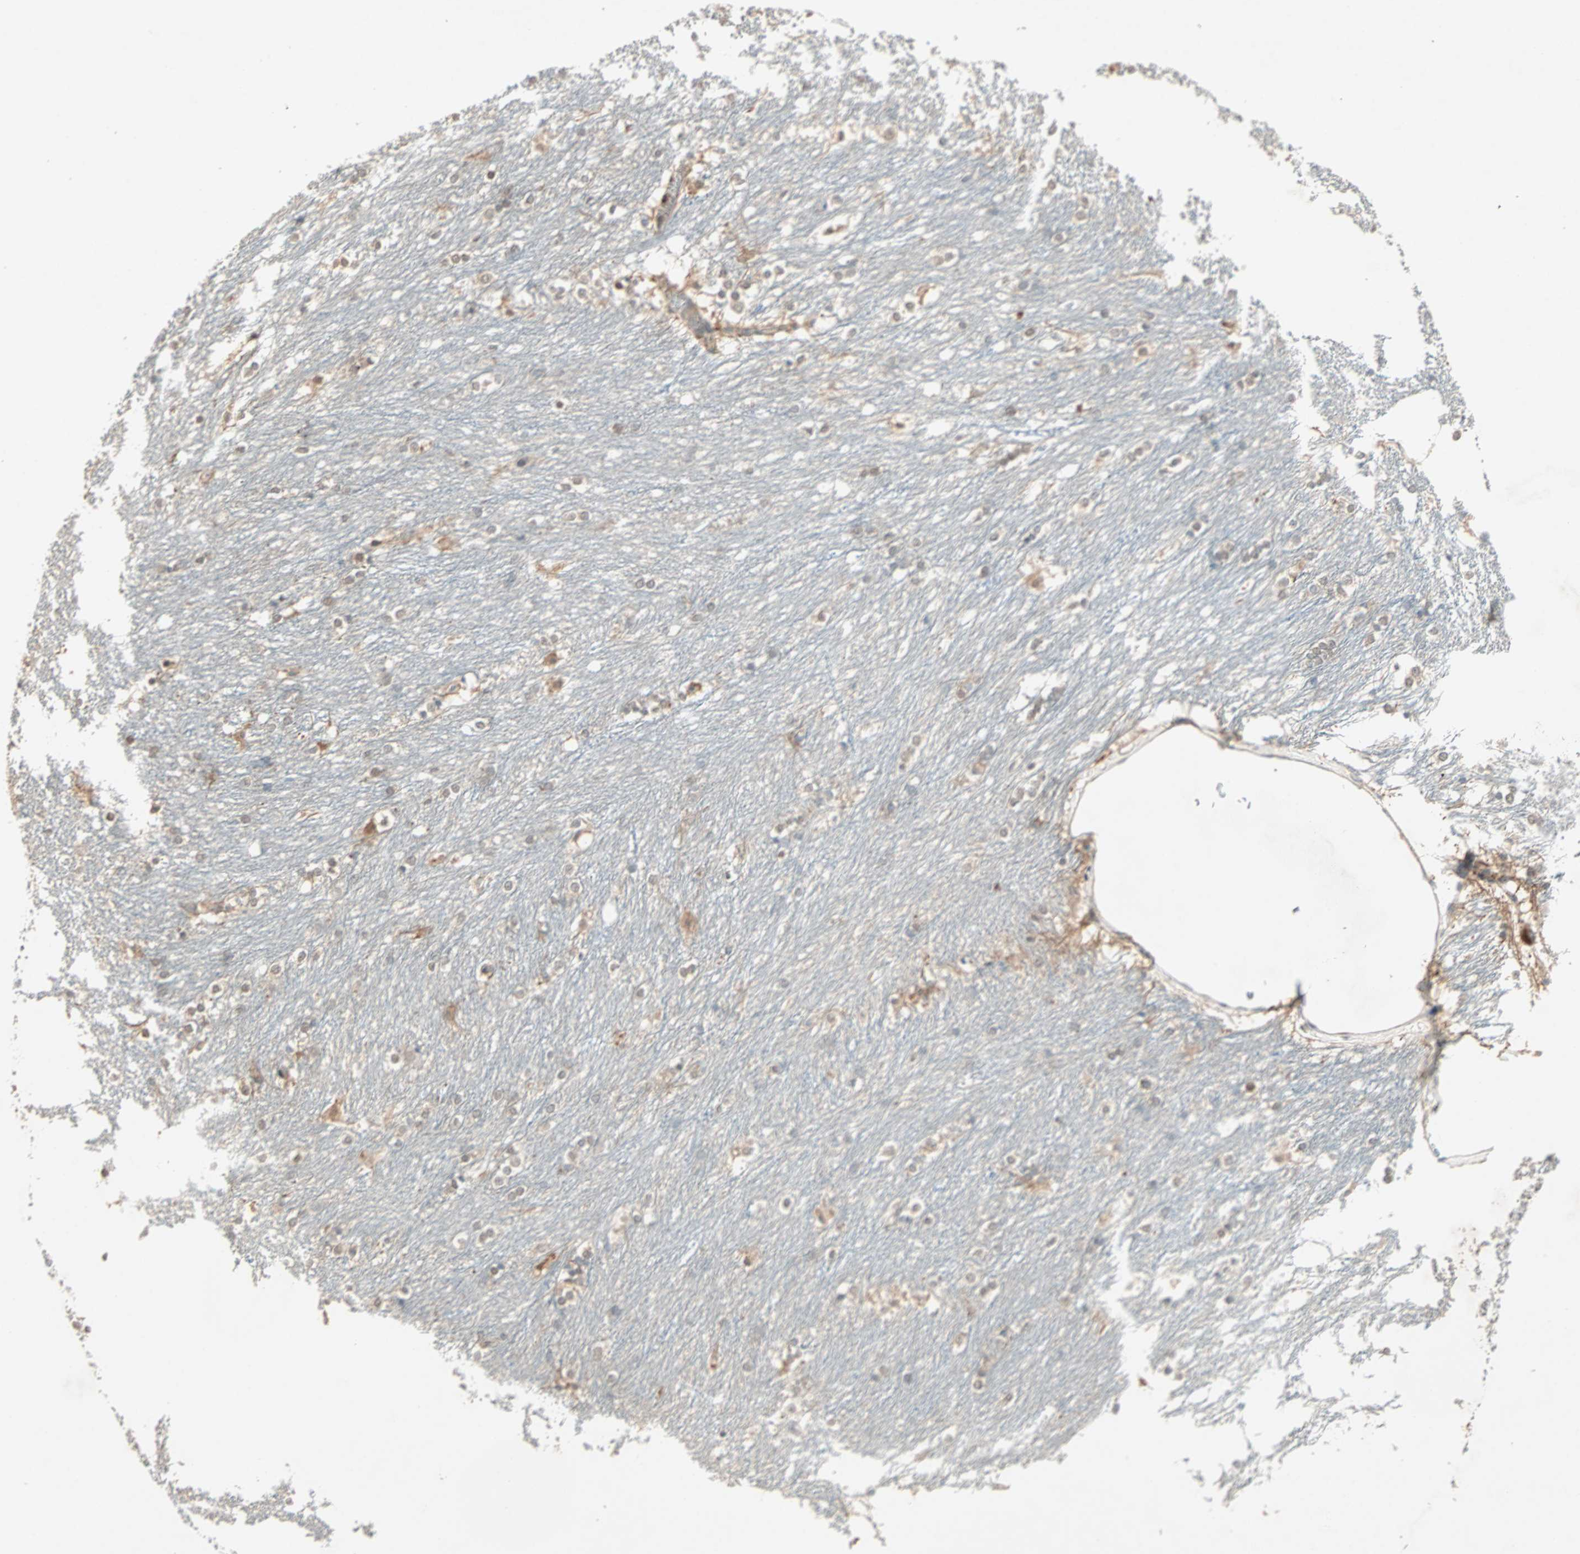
{"staining": {"intensity": "weak", "quantity": "25%-75%", "location": "cytoplasmic/membranous,nuclear"}, "tissue": "caudate", "cell_type": "Glial cells", "image_type": "normal", "snomed": [{"axis": "morphology", "description": "Normal tissue, NOS"}, {"axis": "topography", "description": "Lateral ventricle wall"}], "caption": "Weak cytoplasmic/membranous,nuclear protein positivity is identified in about 25%-75% of glial cells in caudate.", "gene": "RTL6", "patient": {"sex": "female", "age": 19}}